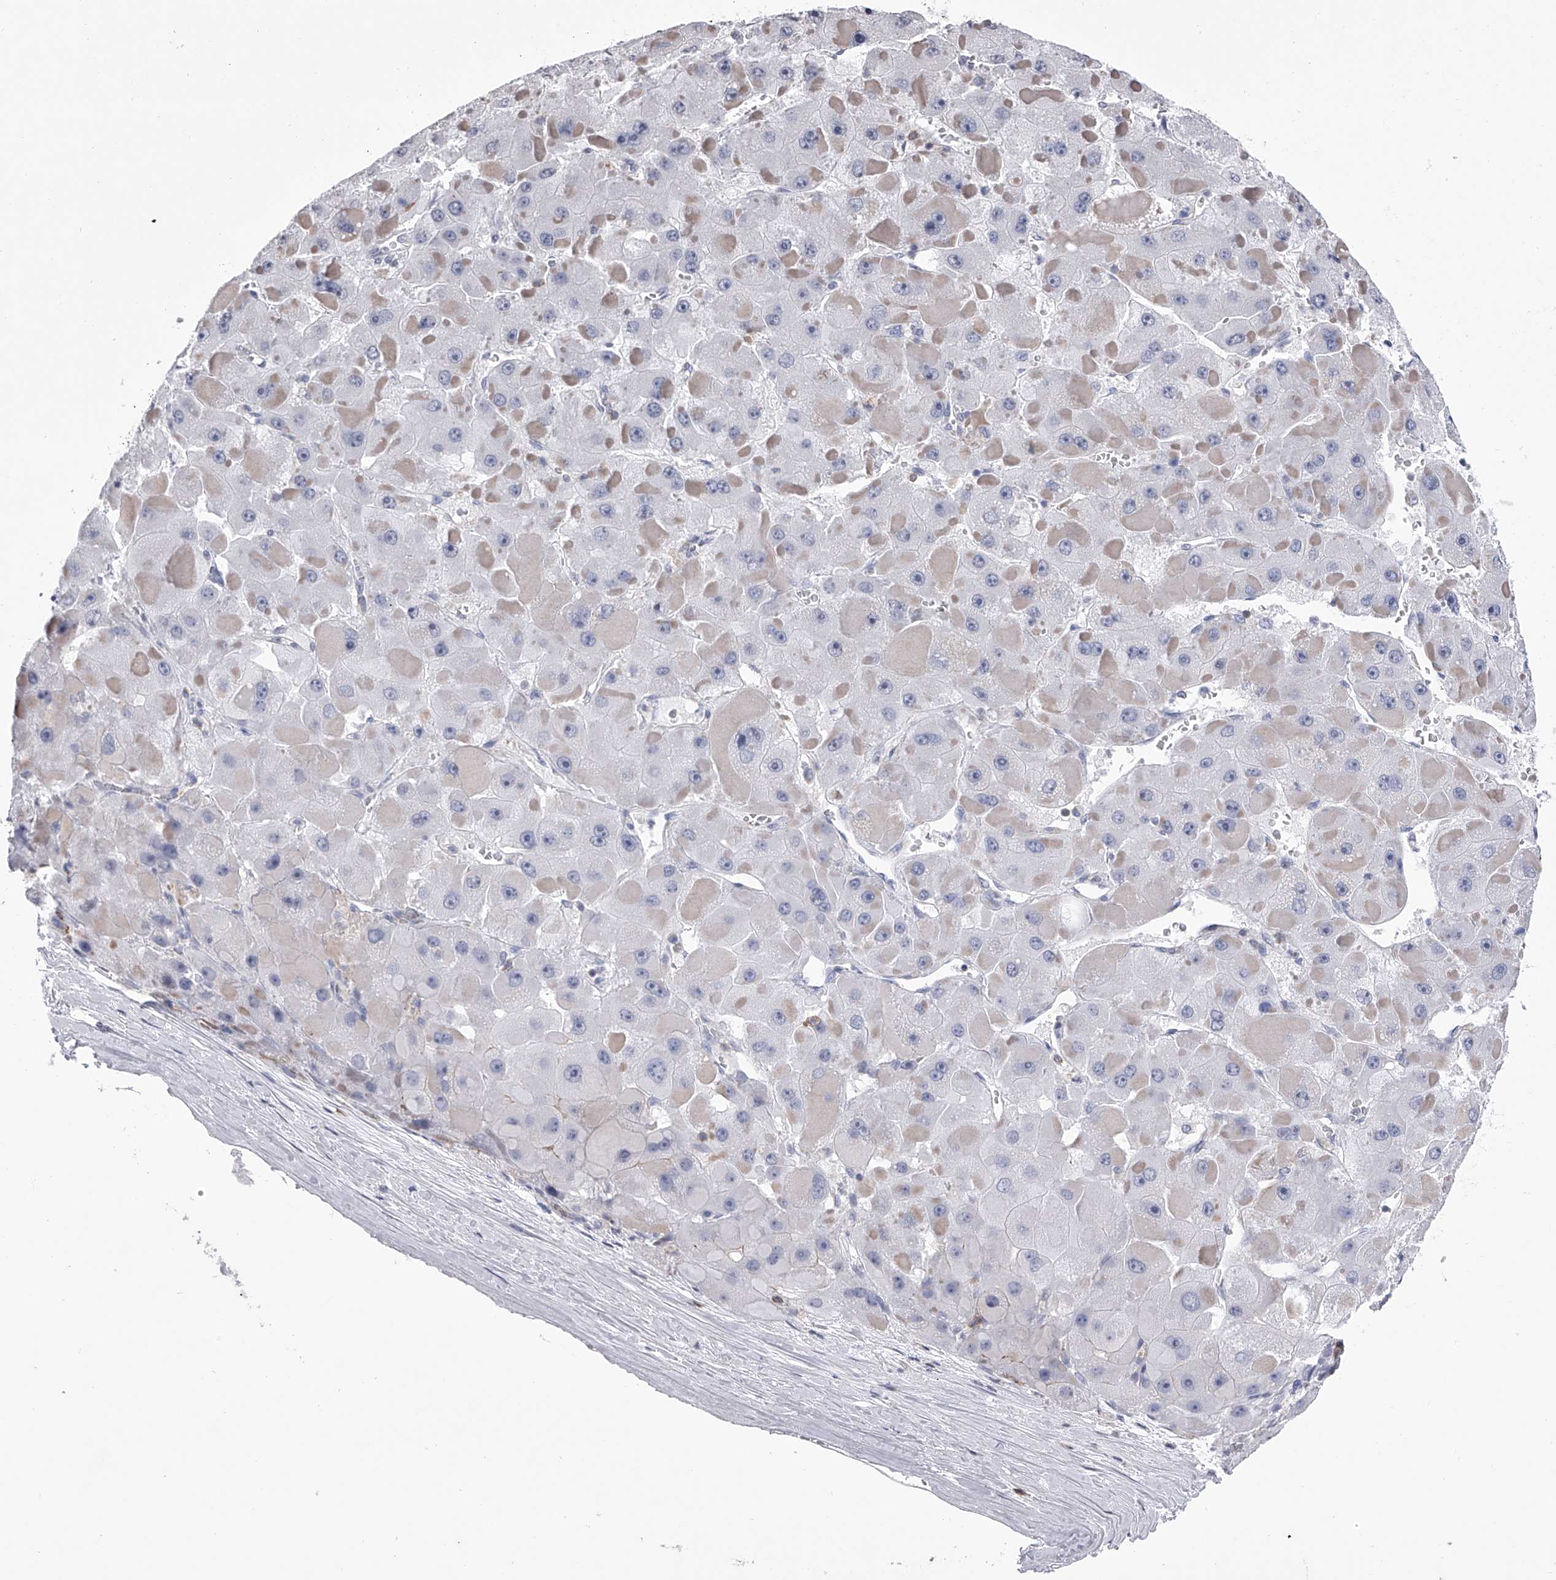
{"staining": {"intensity": "negative", "quantity": "none", "location": "none"}, "tissue": "liver cancer", "cell_type": "Tumor cells", "image_type": "cancer", "snomed": [{"axis": "morphology", "description": "Carcinoma, Hepatocellular, NOS"}, {"axis": "topography", "description": "Liver"}], "caption": "Histopathology image shows no significant protein expression in tumor cells of liver hepatocellular carcinoma.", "gene": "TASP1", "patient": {"sex": "female", "age": 73}}